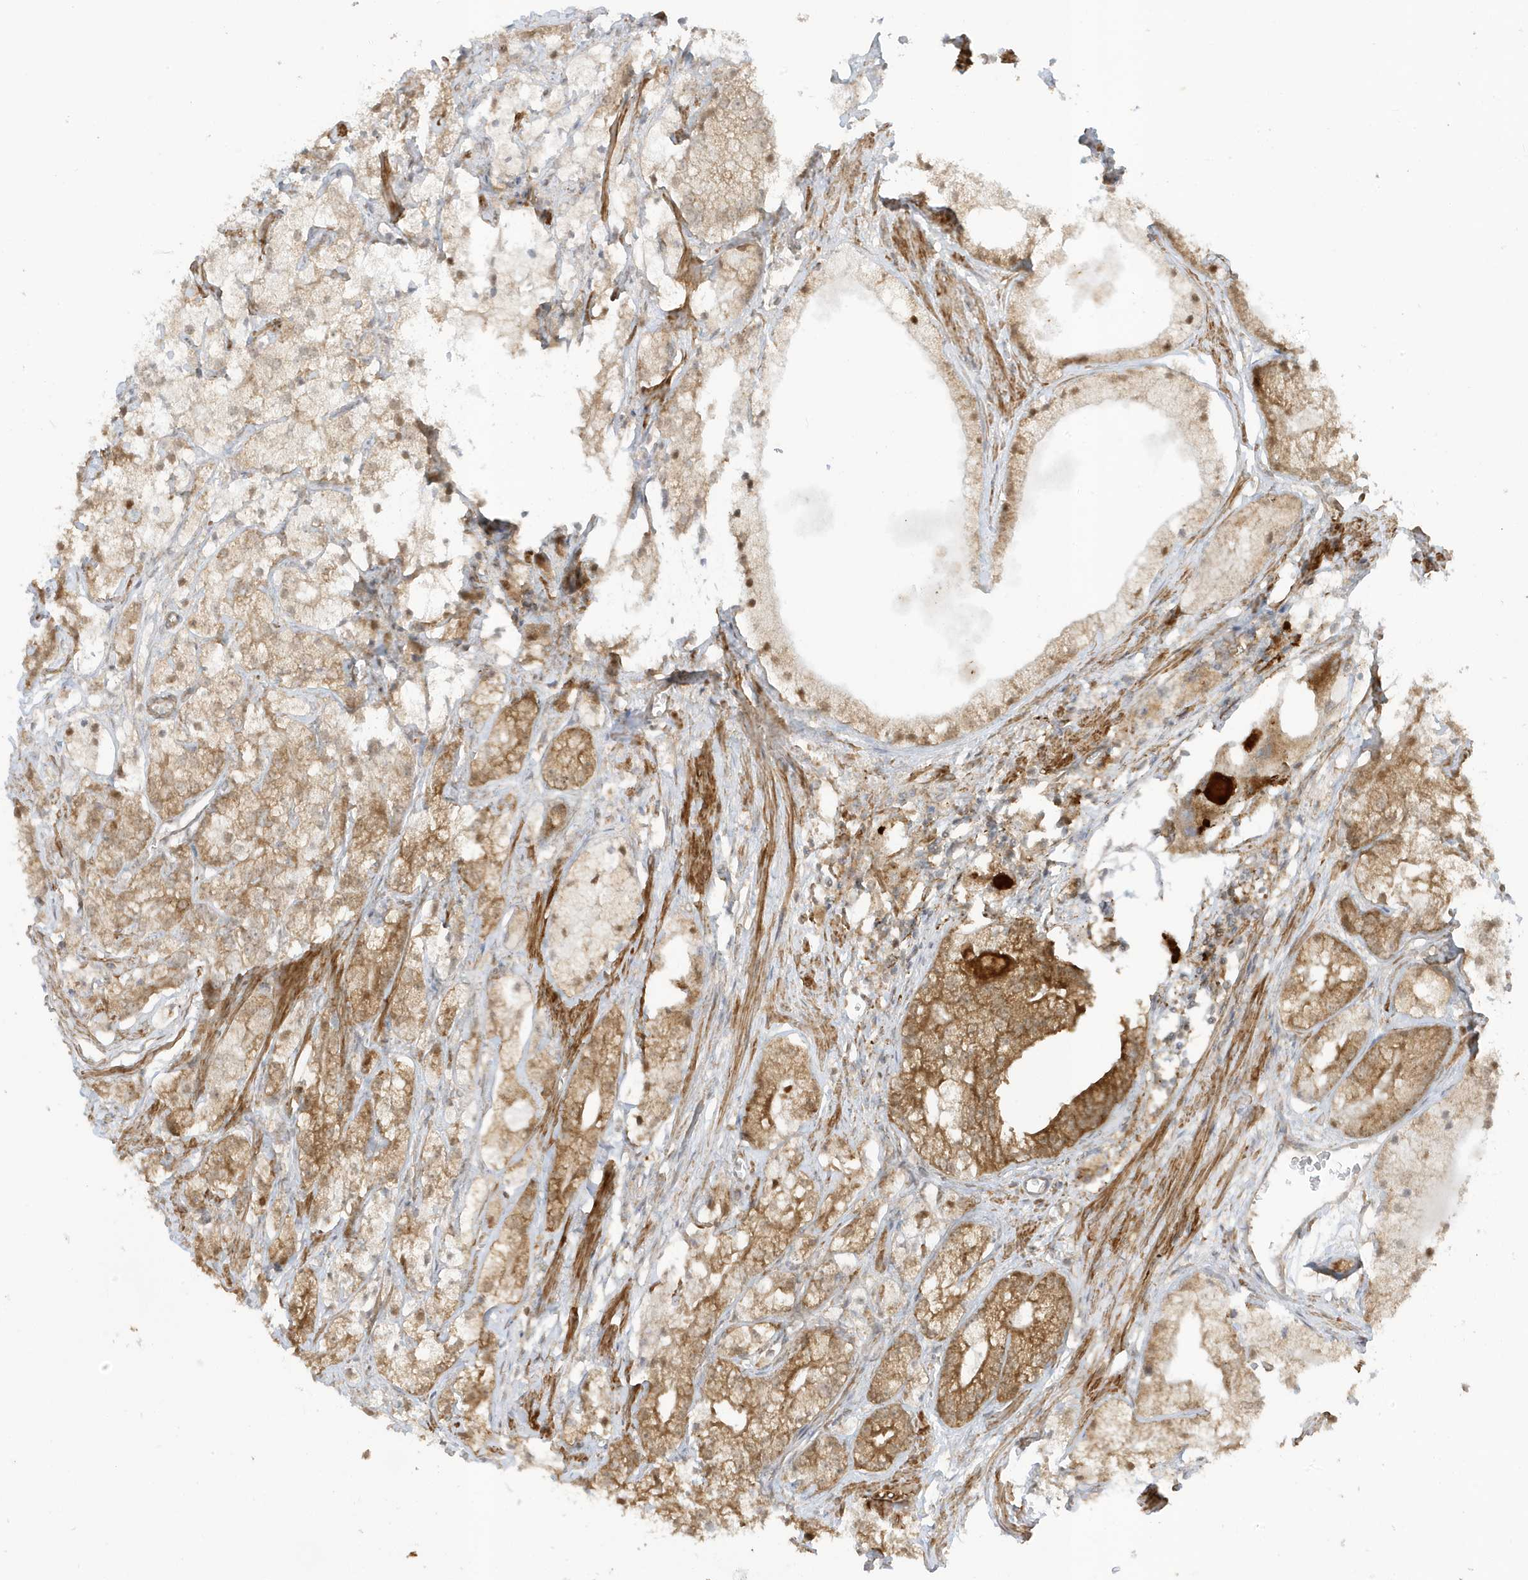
{"staining": {"intensity": "moderate", "quantity": ">75%", "location": "cytoplasmic/membranous"}, "tissue": "prostate cancer", "cell_type": "Tumor cells", "image_type": "cancer", "snomed": [{"axis": "morphology", "description": "Adenocarcinoma, Low grade"}, {"axis": "topography", "description": "Prostate"}], "caption": "IHC of prostate low-grade adenocarcinoma shows medium levels of moderate cytoplasmic/membranous expression in about >75% of tumor cells.", "gene": "DHX36", "patient": {"sex": "male", "age": 69}}